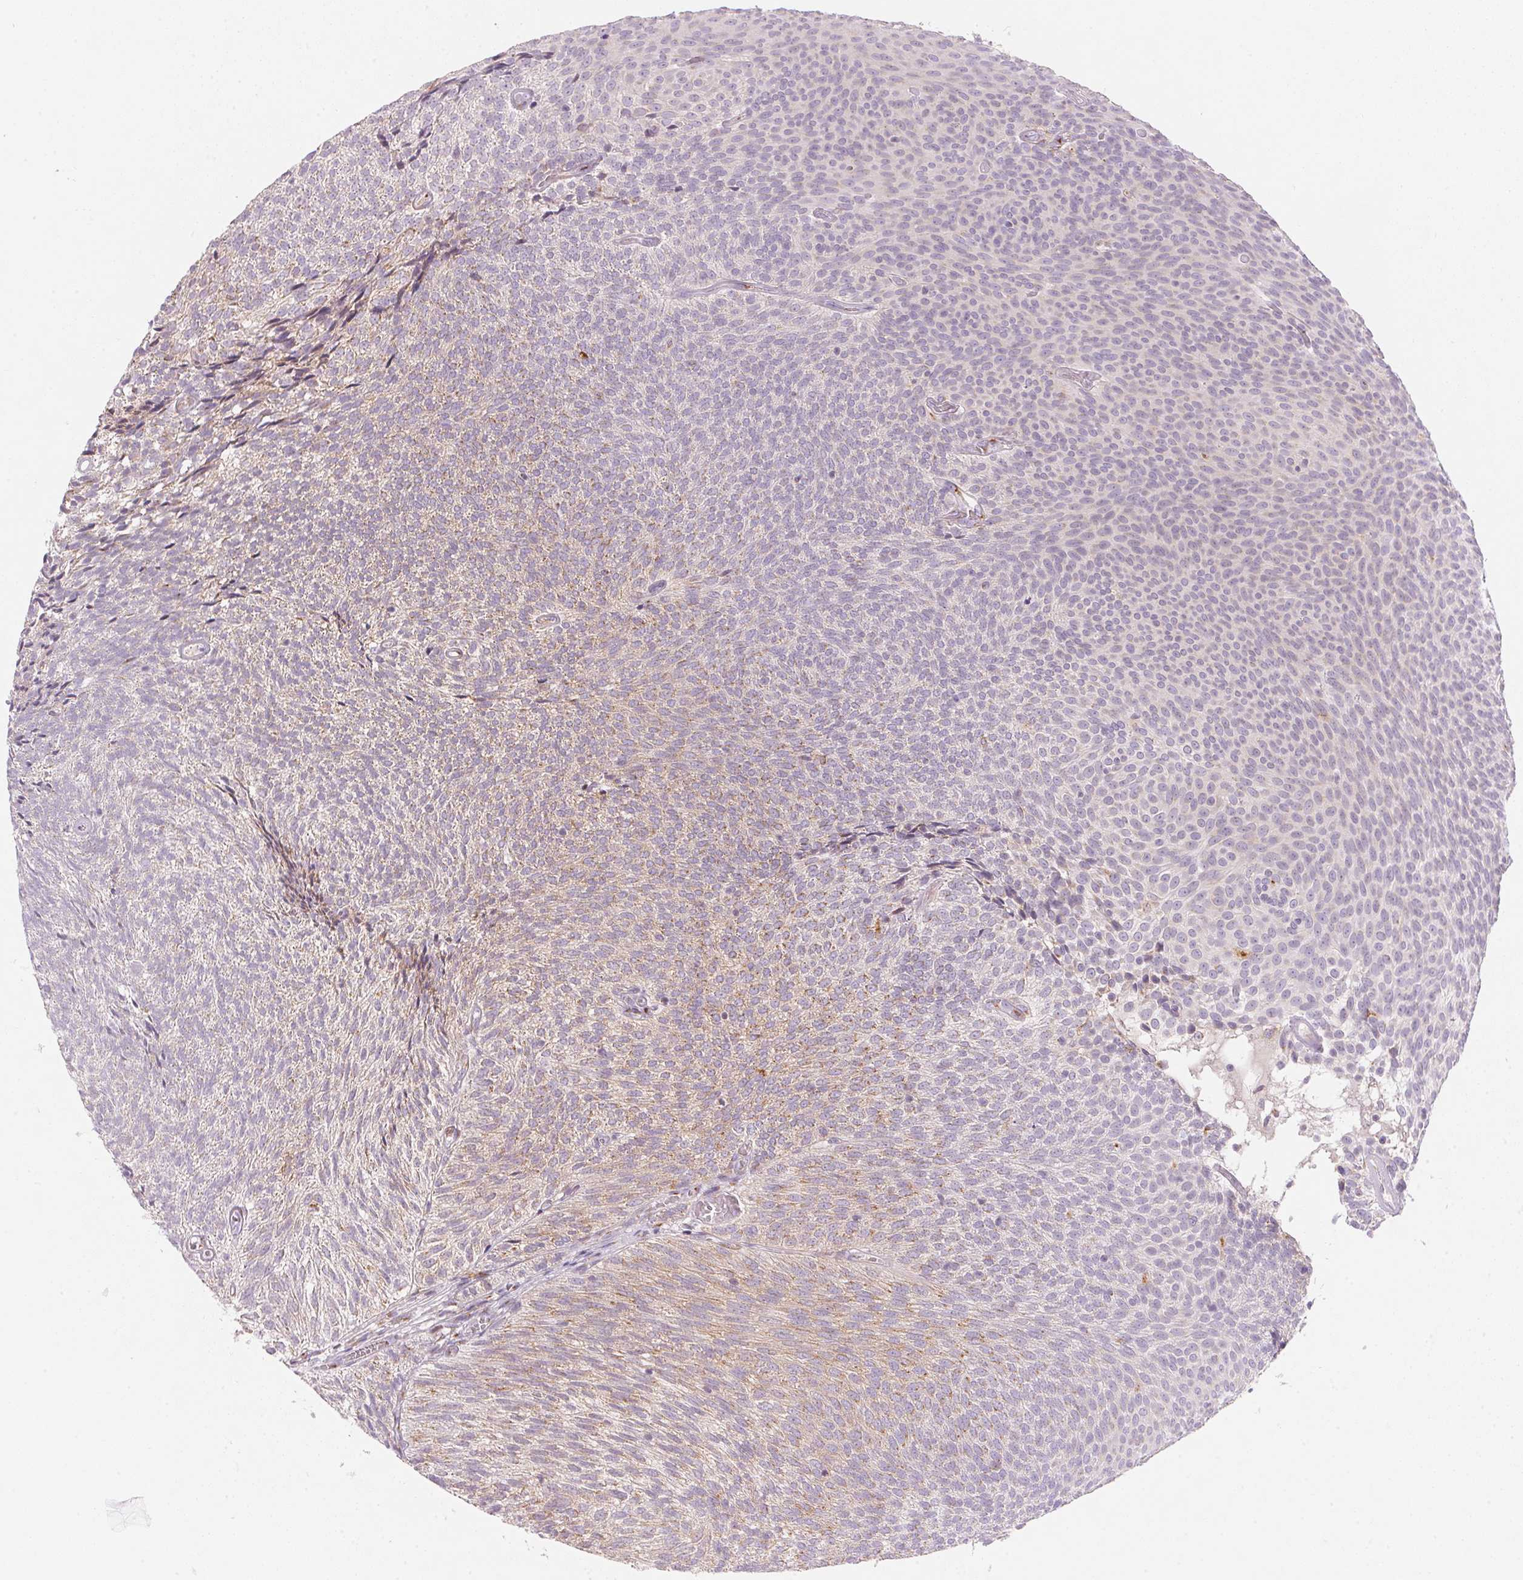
{"staining": {"intensity": "weak", "quantity": "25%-75%", "location": "cytoplasmic/membranous"}, "tissue": "urothelial cancer", "cell_type": "Tumor cells", "image_type": "cancer", "snomed": [{"axis": "morphology", "description": "Urothelial carcinoma, Low grade"}, {"axis": "topography", "description": "Urinary bladder"}], "caption": "A photomicrograph showing weak cytoplasmic/membranous staining in approximately 25%-75% of tumor cells in urothelial cancer, as visualized by brown immunohistochemical staining.", "gene": "DRAM2", "patient": {"sex": "male", "age": 77}}